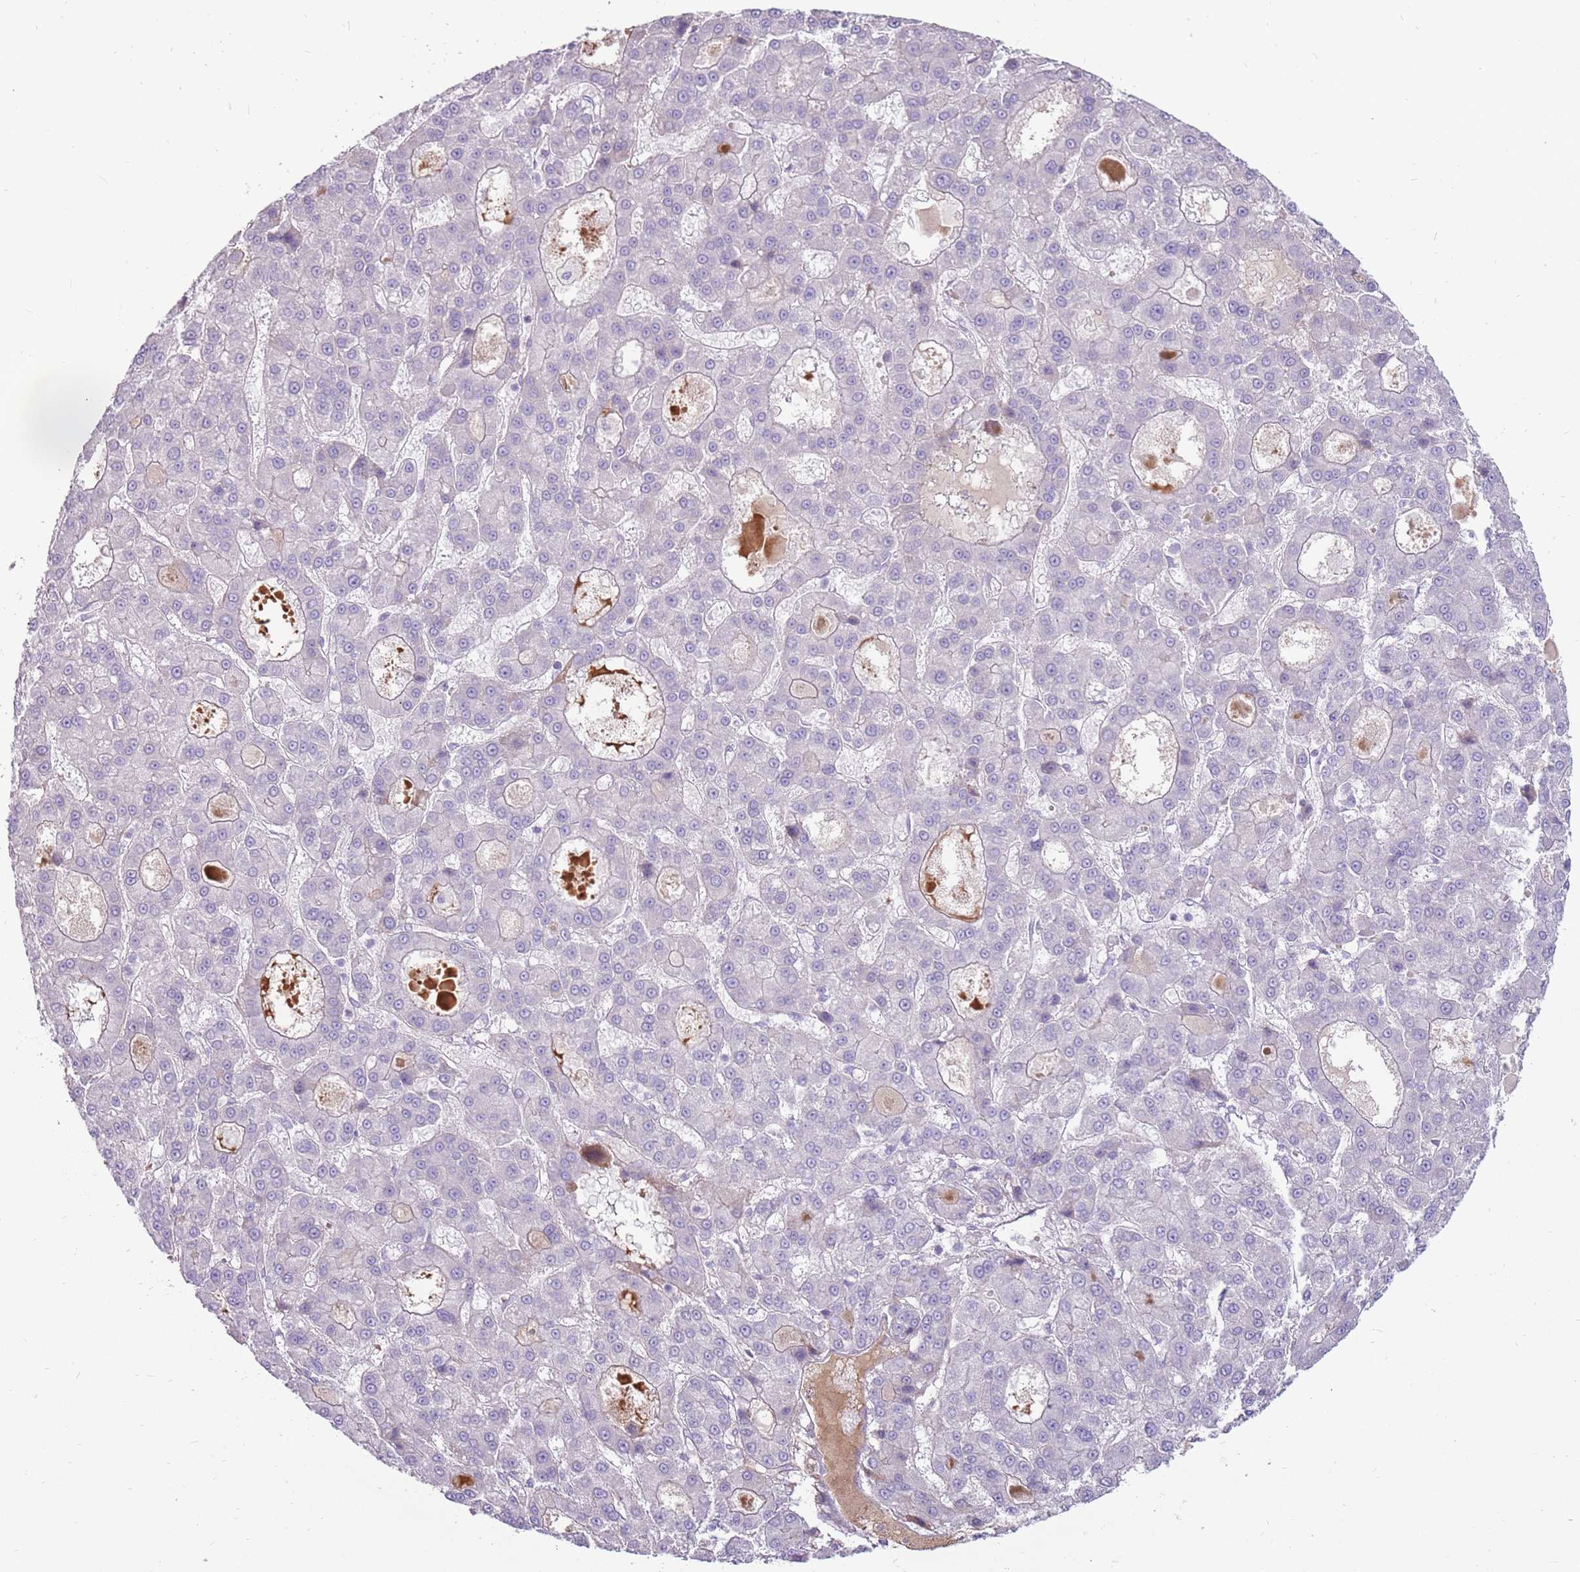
{"staining": {"intensity": "negative", "quantity": "none", "location": "none"}, "tissue": "liver cancer", "cell_type": "Tumor cells", "image_type": "cancer", "snomed": [{"axis": "morphology", "description": "Carcinoma, Hepatocellular, NOS"}, {"axis": "topography", "description": "Liver"}], "caption": "This is a image of IHC staining of hepatocellular carcinoma (liver), which shows no expression in tumor cells.", "gene": "MCUB", "patient": {"sex": "male", "age": 70}}